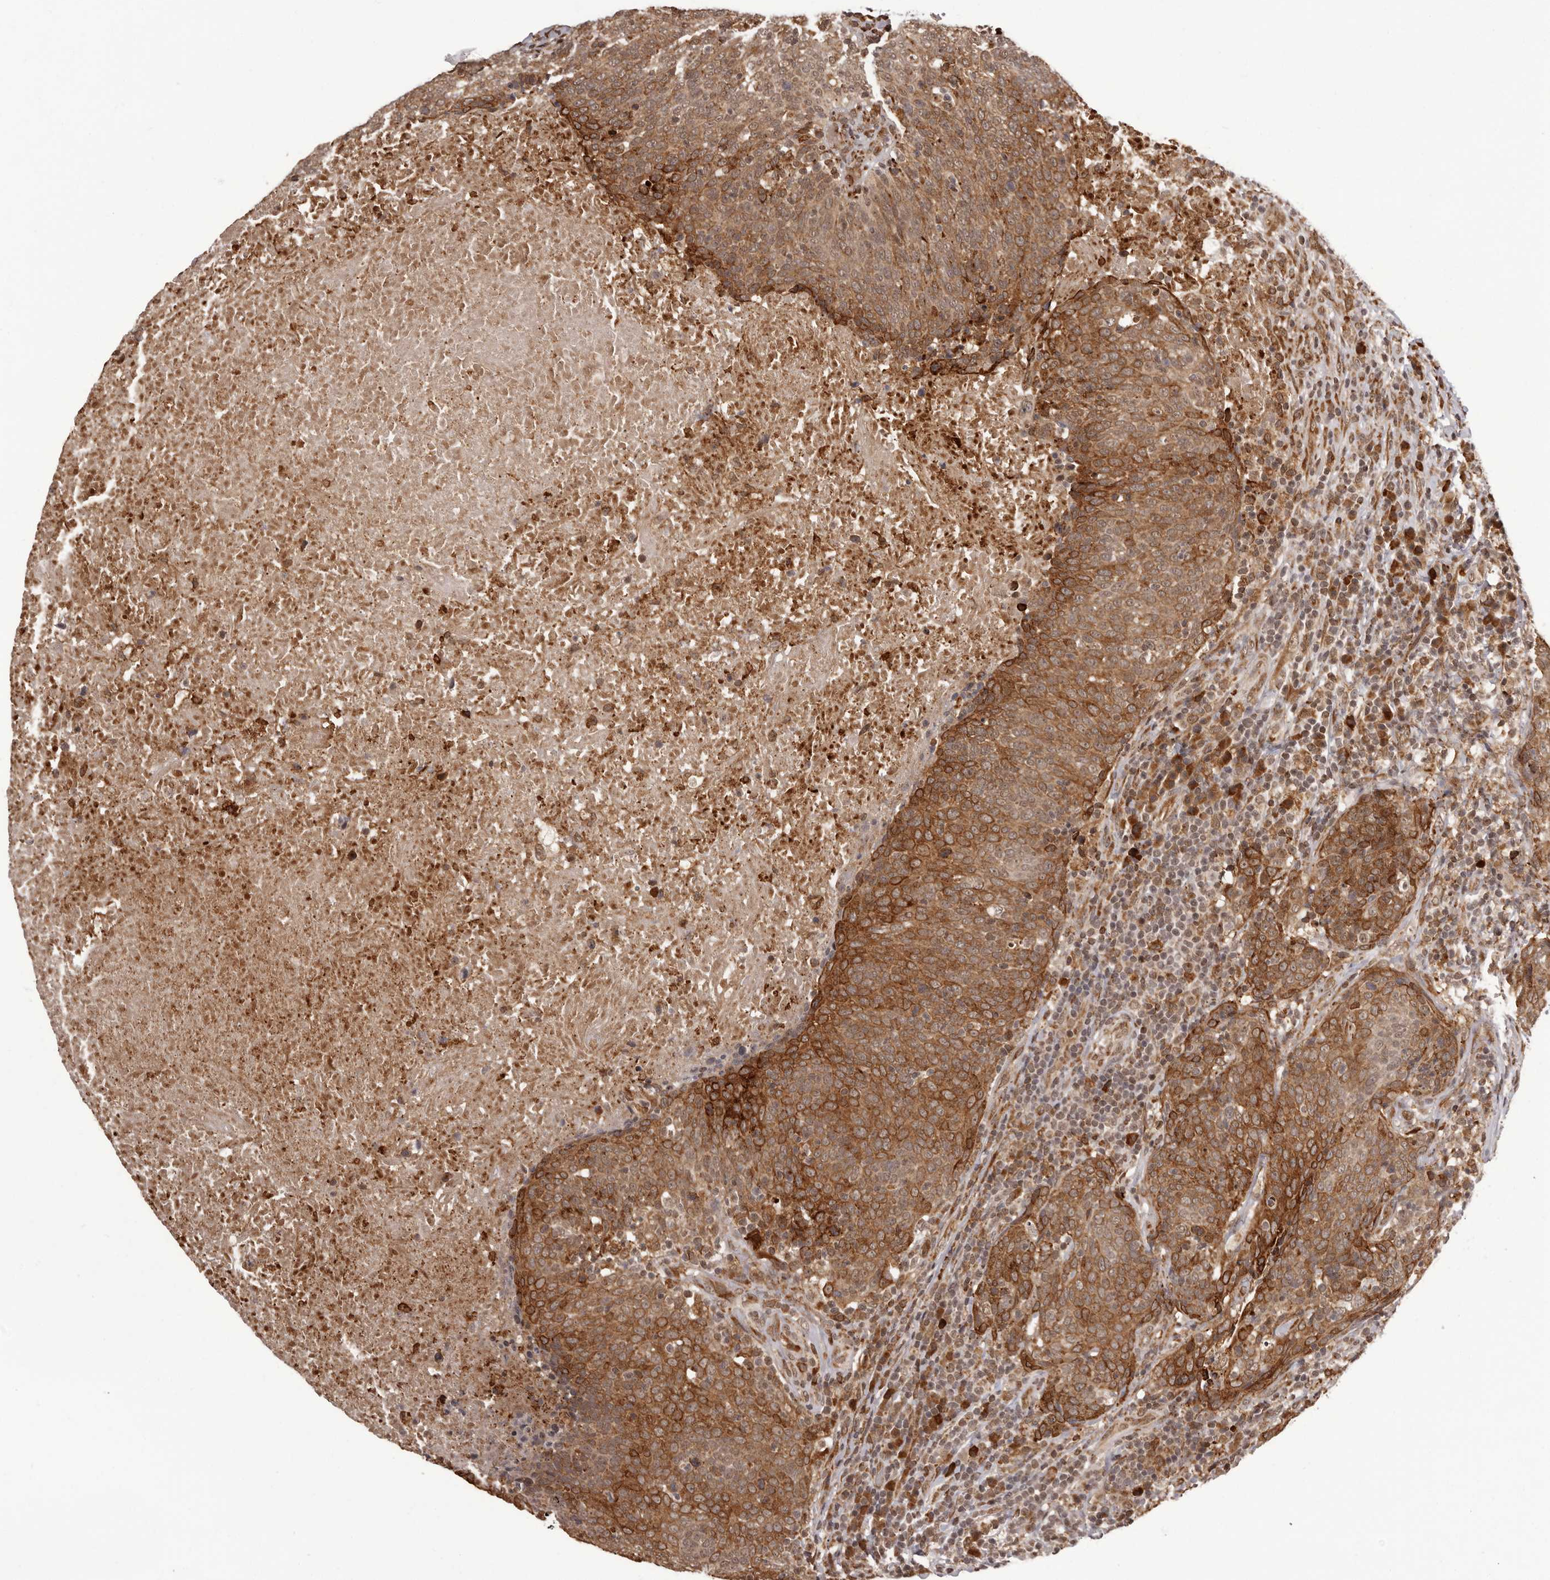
{"staining": {"intensity": "moderate", "quantity": ">75%", "location": "cytoplasmic/membranous"}, "tissue": "head and neck cancer", "cell_type": "Tumor cells", "image_type": "cancer", "snomed": [{"axis": "morphology", "description": "Squamous cell carcinoma, NOS"}, {"axis": "morphology", "description": "Squamous cell carcinoma, metastatic, NOS"}, {"axis": "topography", "description": "Lymph node"}, {"axis": "topography", "description": "Head-Neck"}], "caption": "Tumor cells demonstrate medium levels of moderate cytoplasmic/membranous positivity in approximately >75% of cells in head and neck metastatic squamous cell carcinoma.", "gene": "IL32", "patient": {"sex": "male", "age": 62}}